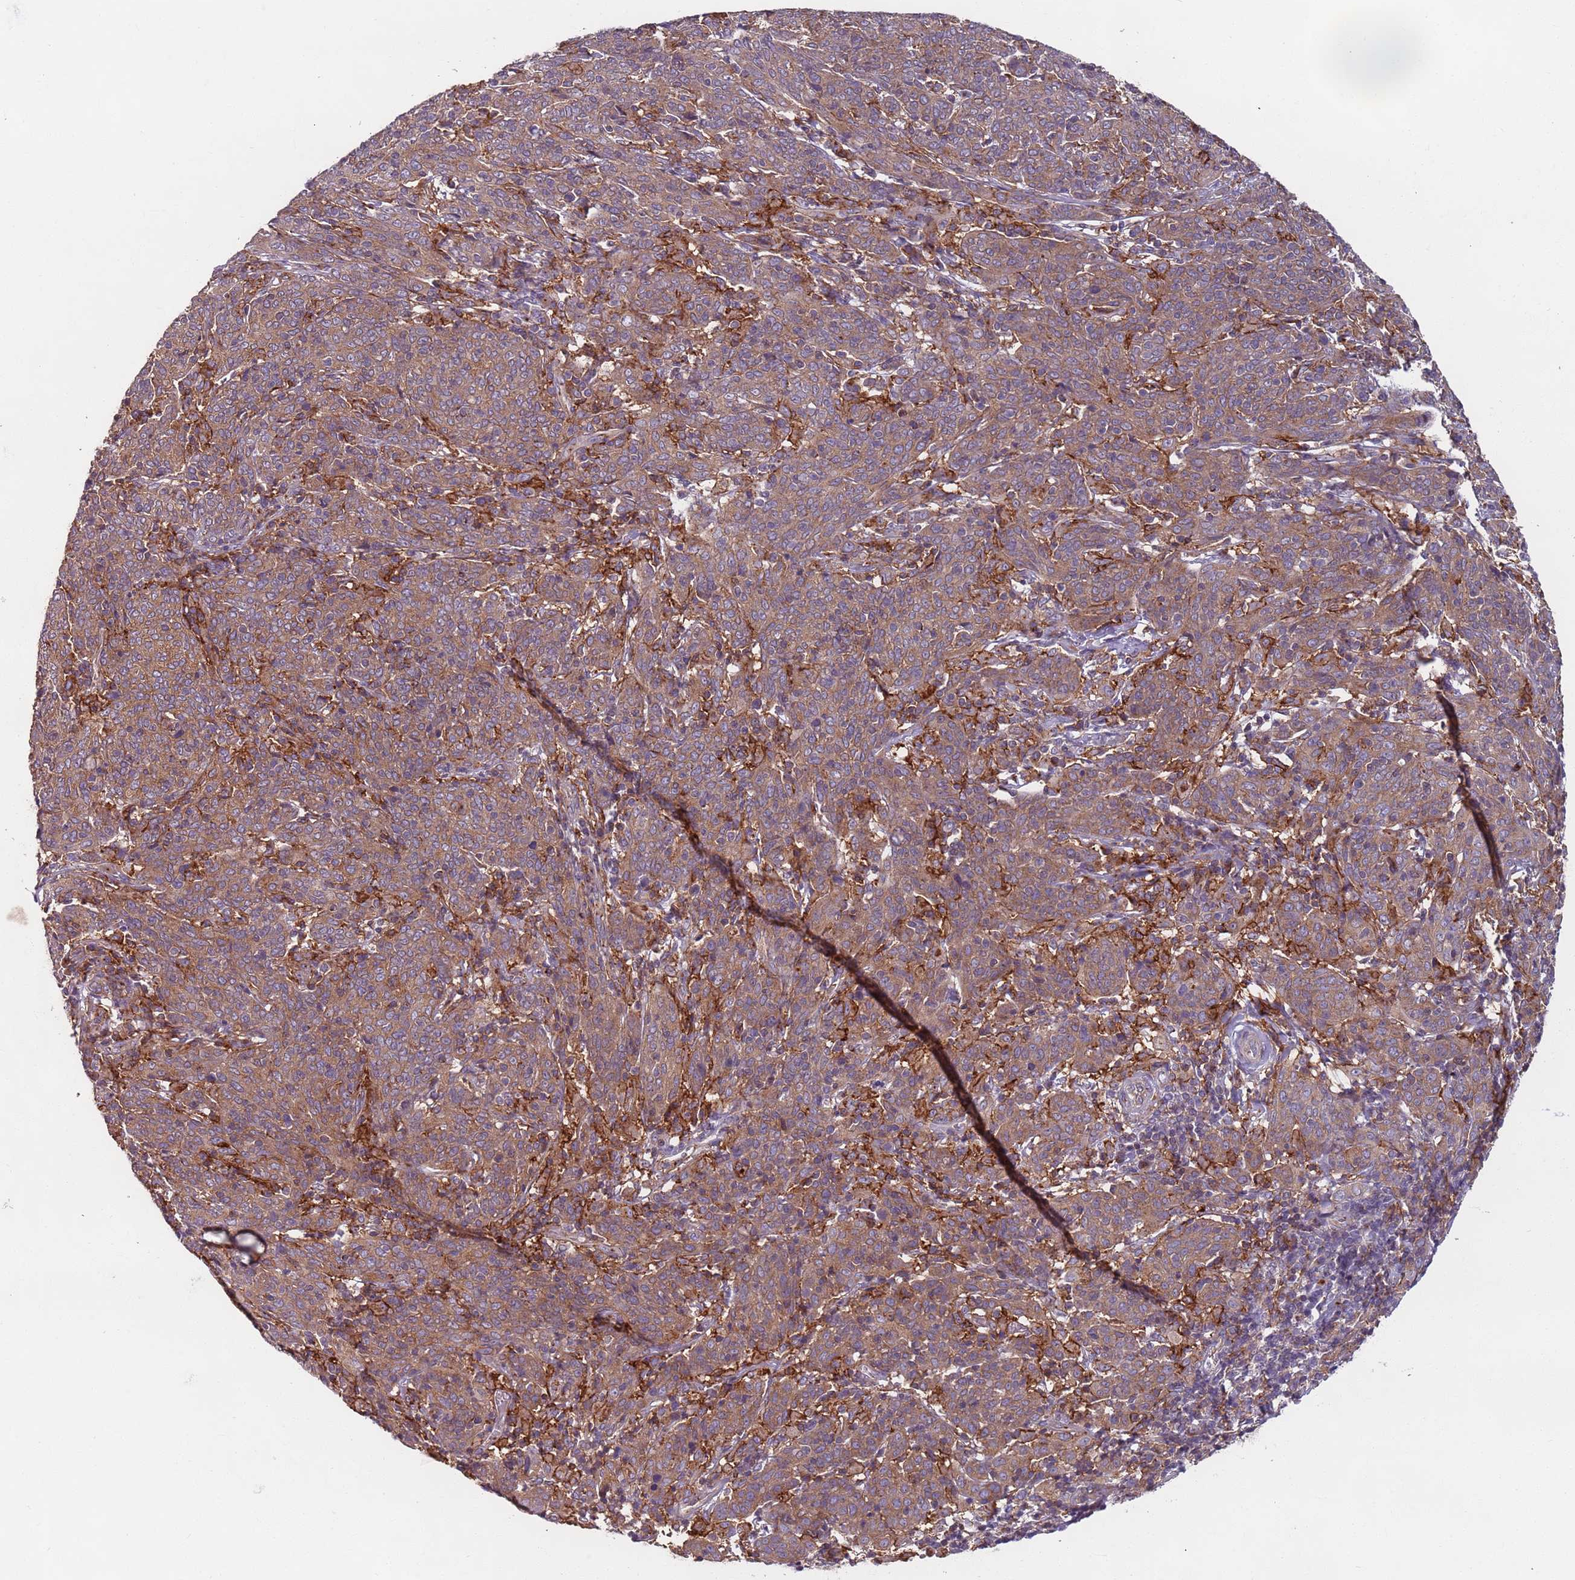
{"staining": {"intensity": "moderate", "quantity": ">75%", "location": "cytoplasmic/membranous"}, "tissue": "cervical cancer", "cell_type": "Tumor cells", "image_type": "cancer", "snomed": [{"axis": "morphology", "description": "Squamous cell carcinoma, NOS"}, {"axis": "topography", "description": "Cervix"}], "caption": "Human cervical squamous cell carcinoma stained with a protein marker displays moderate staining in tumor cells.", "gene": "AKTIP", "patient": {"sex": "female", "age": 67}}